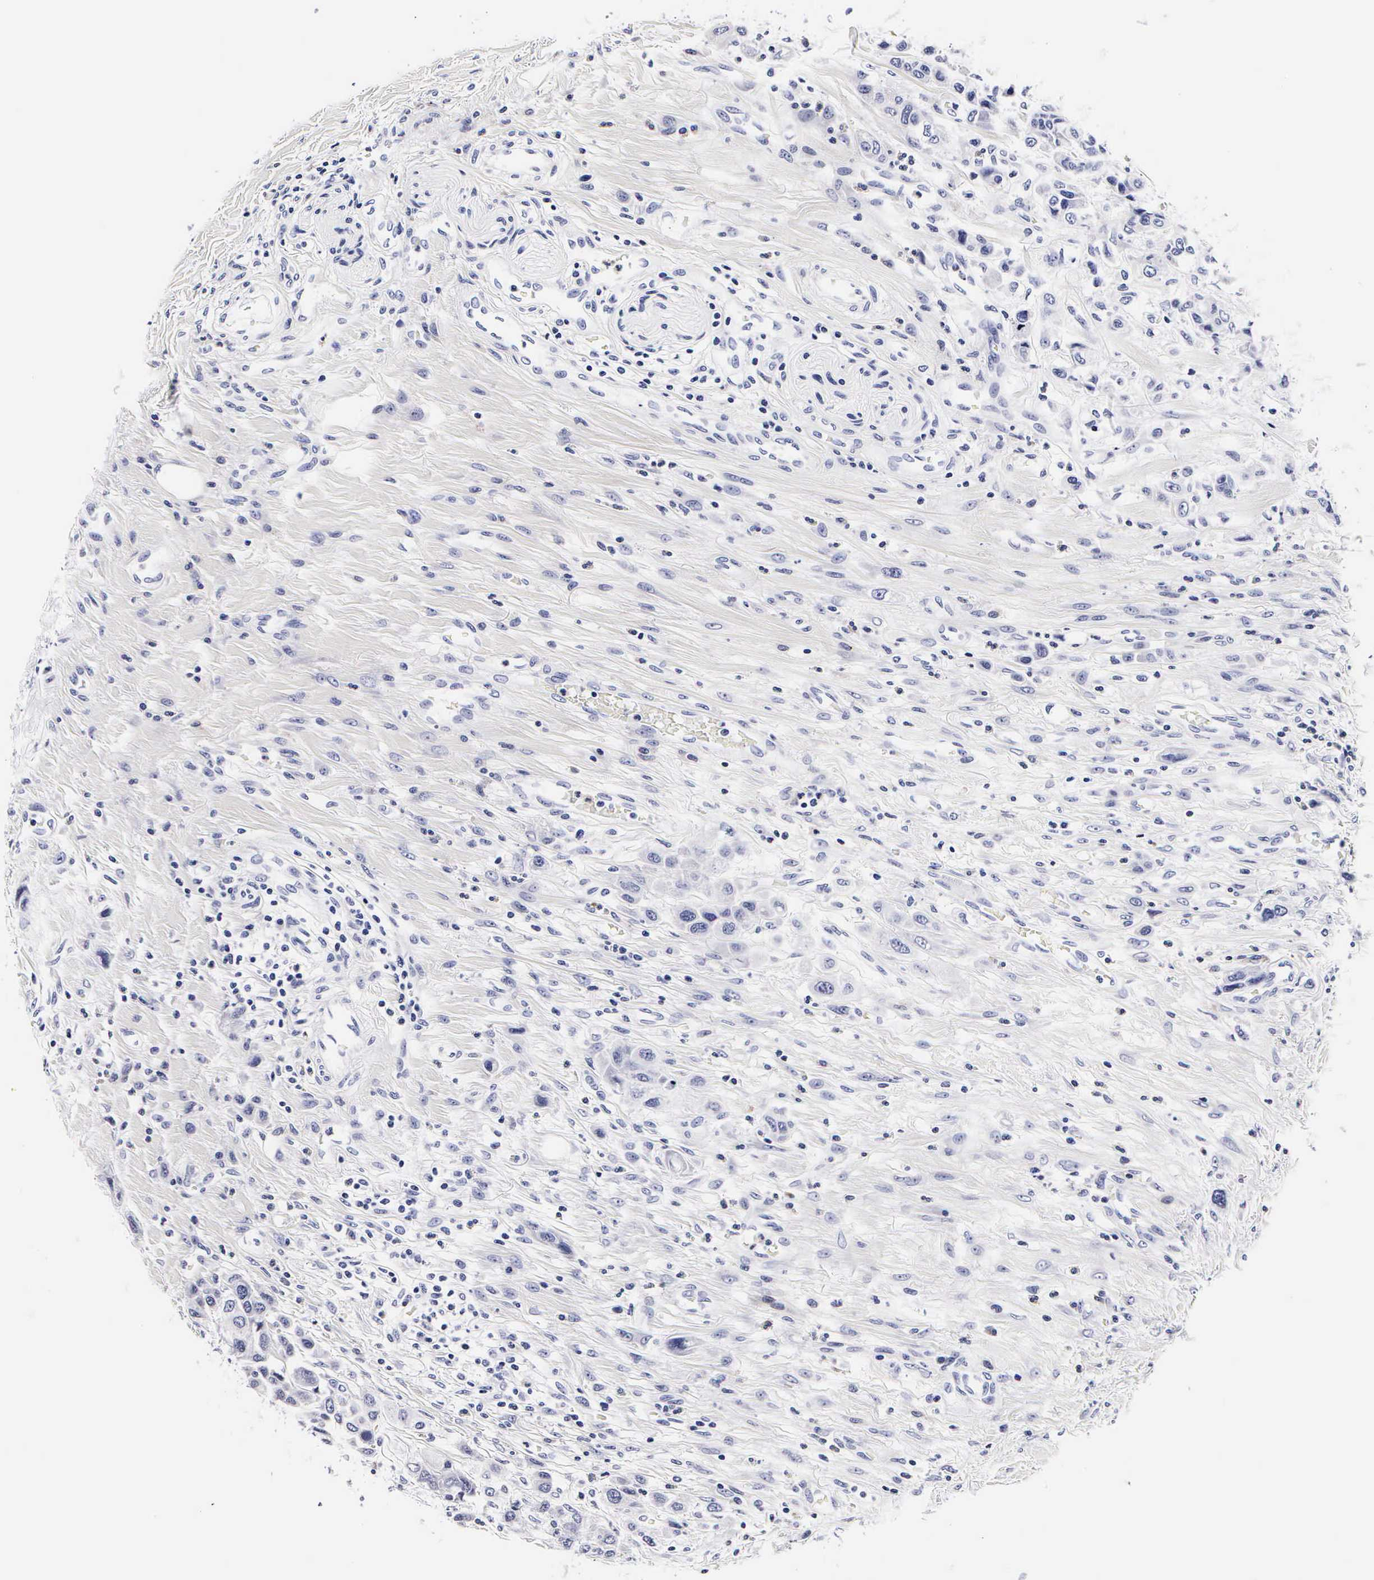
{"staining": {"intensity": "negative", "quantity": "none", "location": "none"}, "tissue": "urothelial cancer", "cell_type": "Tumor cells", "image_type": "cancer", "snomed": [{"axis": "morphology", "description": "Urothelial carcinoma, High grade"}, {"axis": "topography", "description": "Urinary bladder"}], "caption": "DAB (3,3'-diaminobenzidine) immunohistochemical staining of human urothelial cancer exhibits no significant staining in tumor cells.", "gene": "RNASE6", "patient": {"sex": "male", "age": 50}}